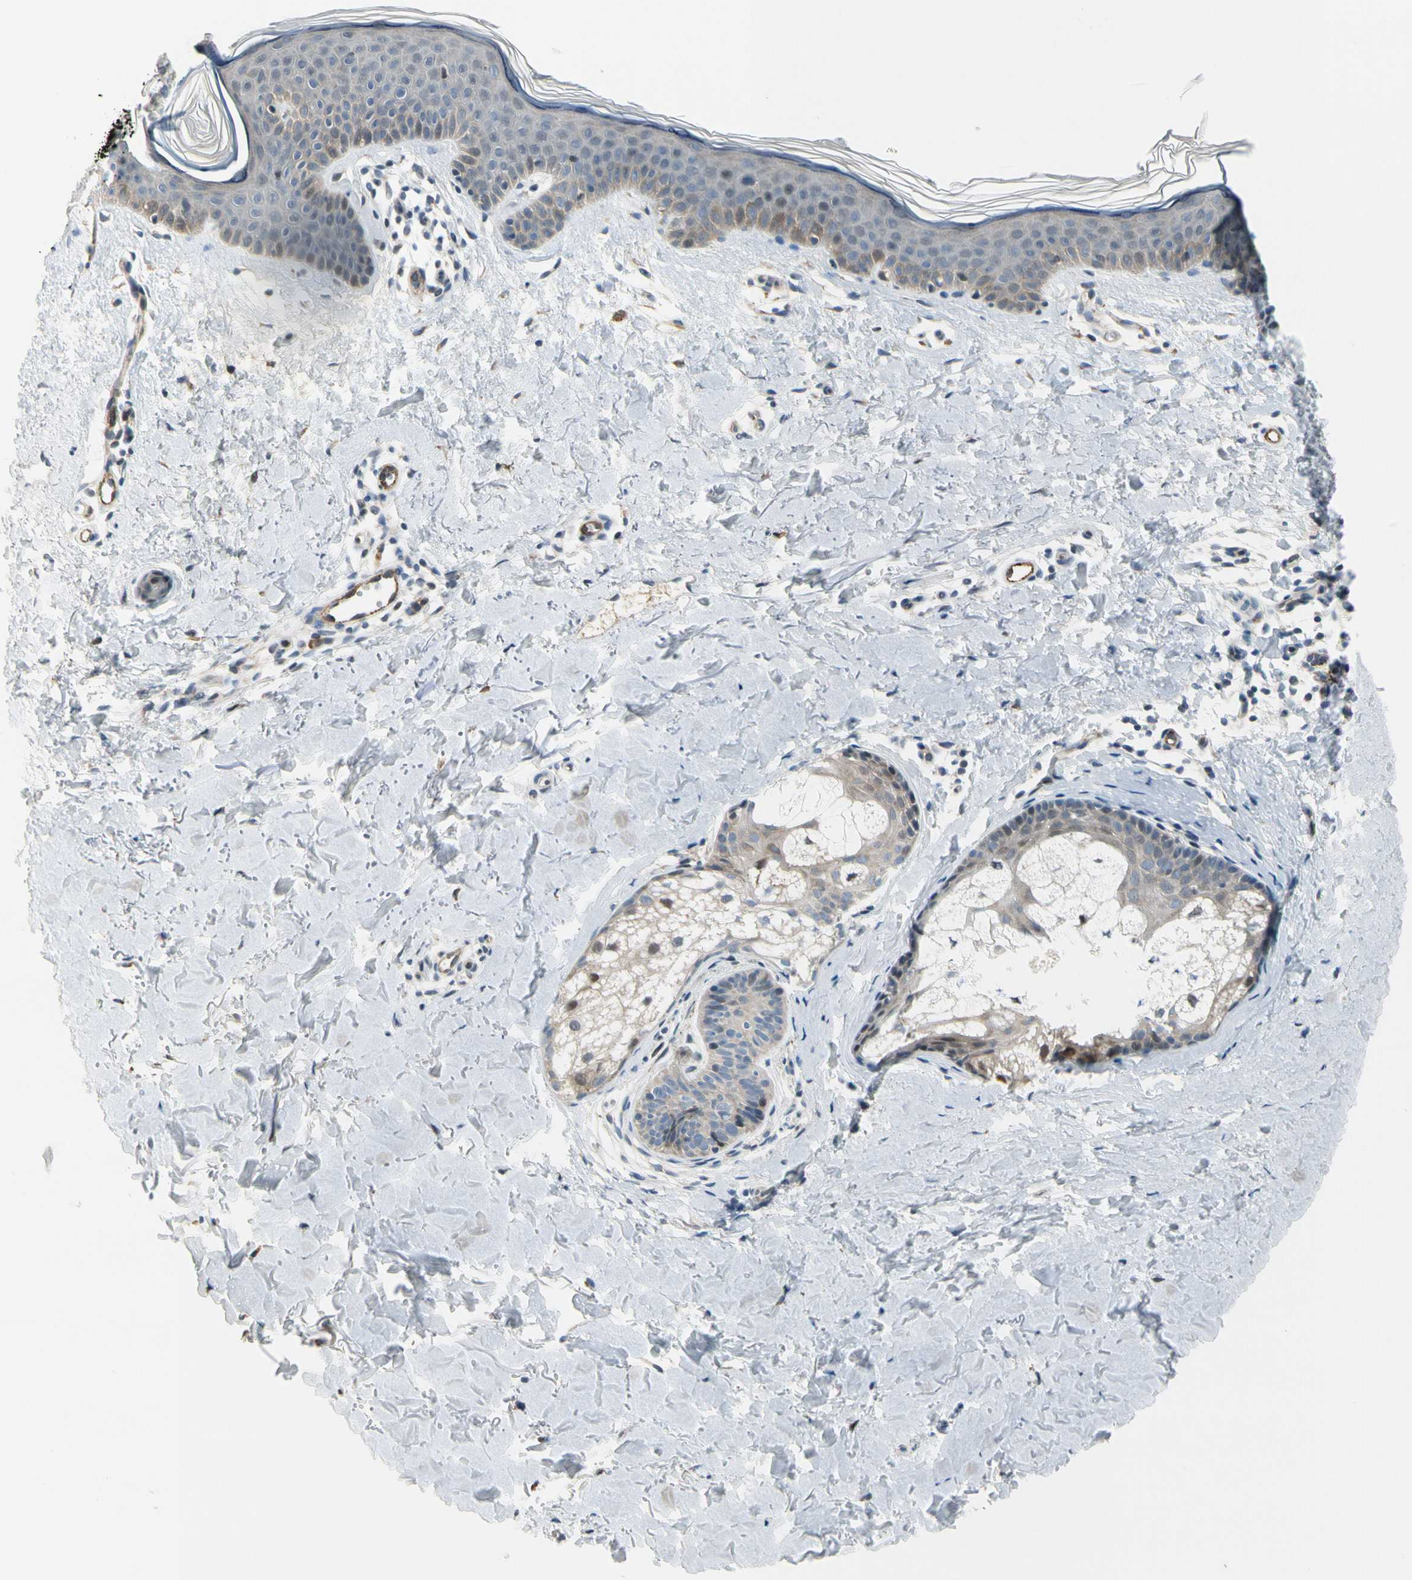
{"staining": {"intensity": "moderate", "quantity": ">75%", "location": "cytoplasmic/membranous,nuclear"}, "tissue": "skin", "cell_type": "Fibroblasts", "image_type": "normal", "snomed": [{"axis": "morphology", "description": "Normal tissue, NOS"}, {"axis": "topography", "description": "Skin"}], "caption": "DAB (3,3'-diaminobenzidine) immunohistochemical staining of normal human skin exhibits moderate cytoplasmic/membranous,nuclear protein expression in about >75% of fibroblasts.", "gene": "NPDC1", "patient": {"sex": "female", "age": 56}}